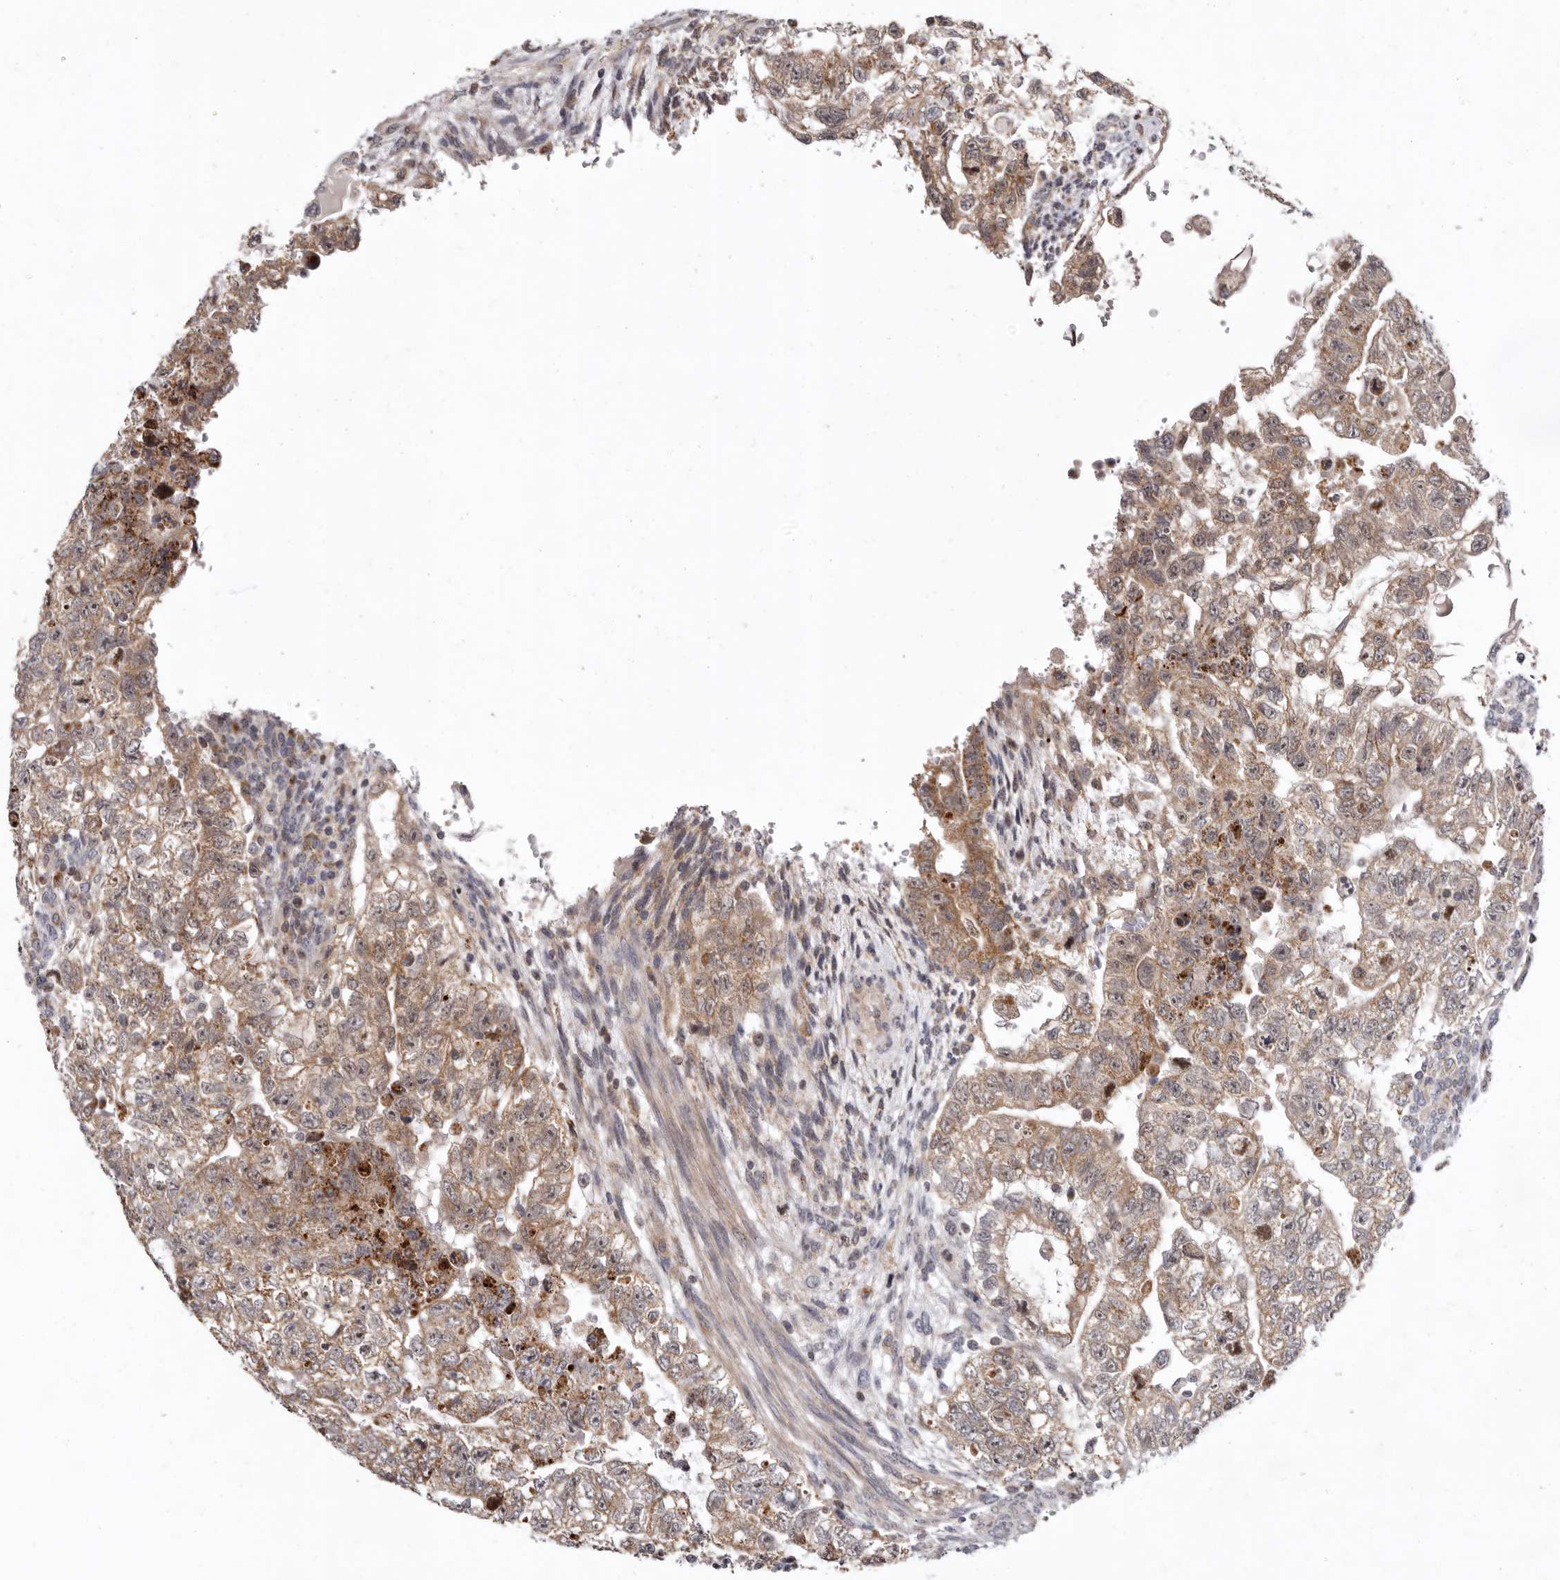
{"staining": {"intensity": "weak", "quantity": ">75%", "location": "cytoplasmic/membranous"}, "tissue": "testis cancer", "cell_type": "Tumor cells", "image_type": "cancer", "snomed": [{"axis": "morphology", "description": "Carcinoma, Embryonal, NOS"}, {"axis": "topography", "description": "Testis"}], "caption": "High-power microscopy captured an immunohistochemistry (IHC) image of testis embryonal carcinoma, revealing weak cytoplasmic/membranous staining in approximately >75% of tumor cells.", "gene": "SMC4", "patient": {"sex": "male", "age": 37}}